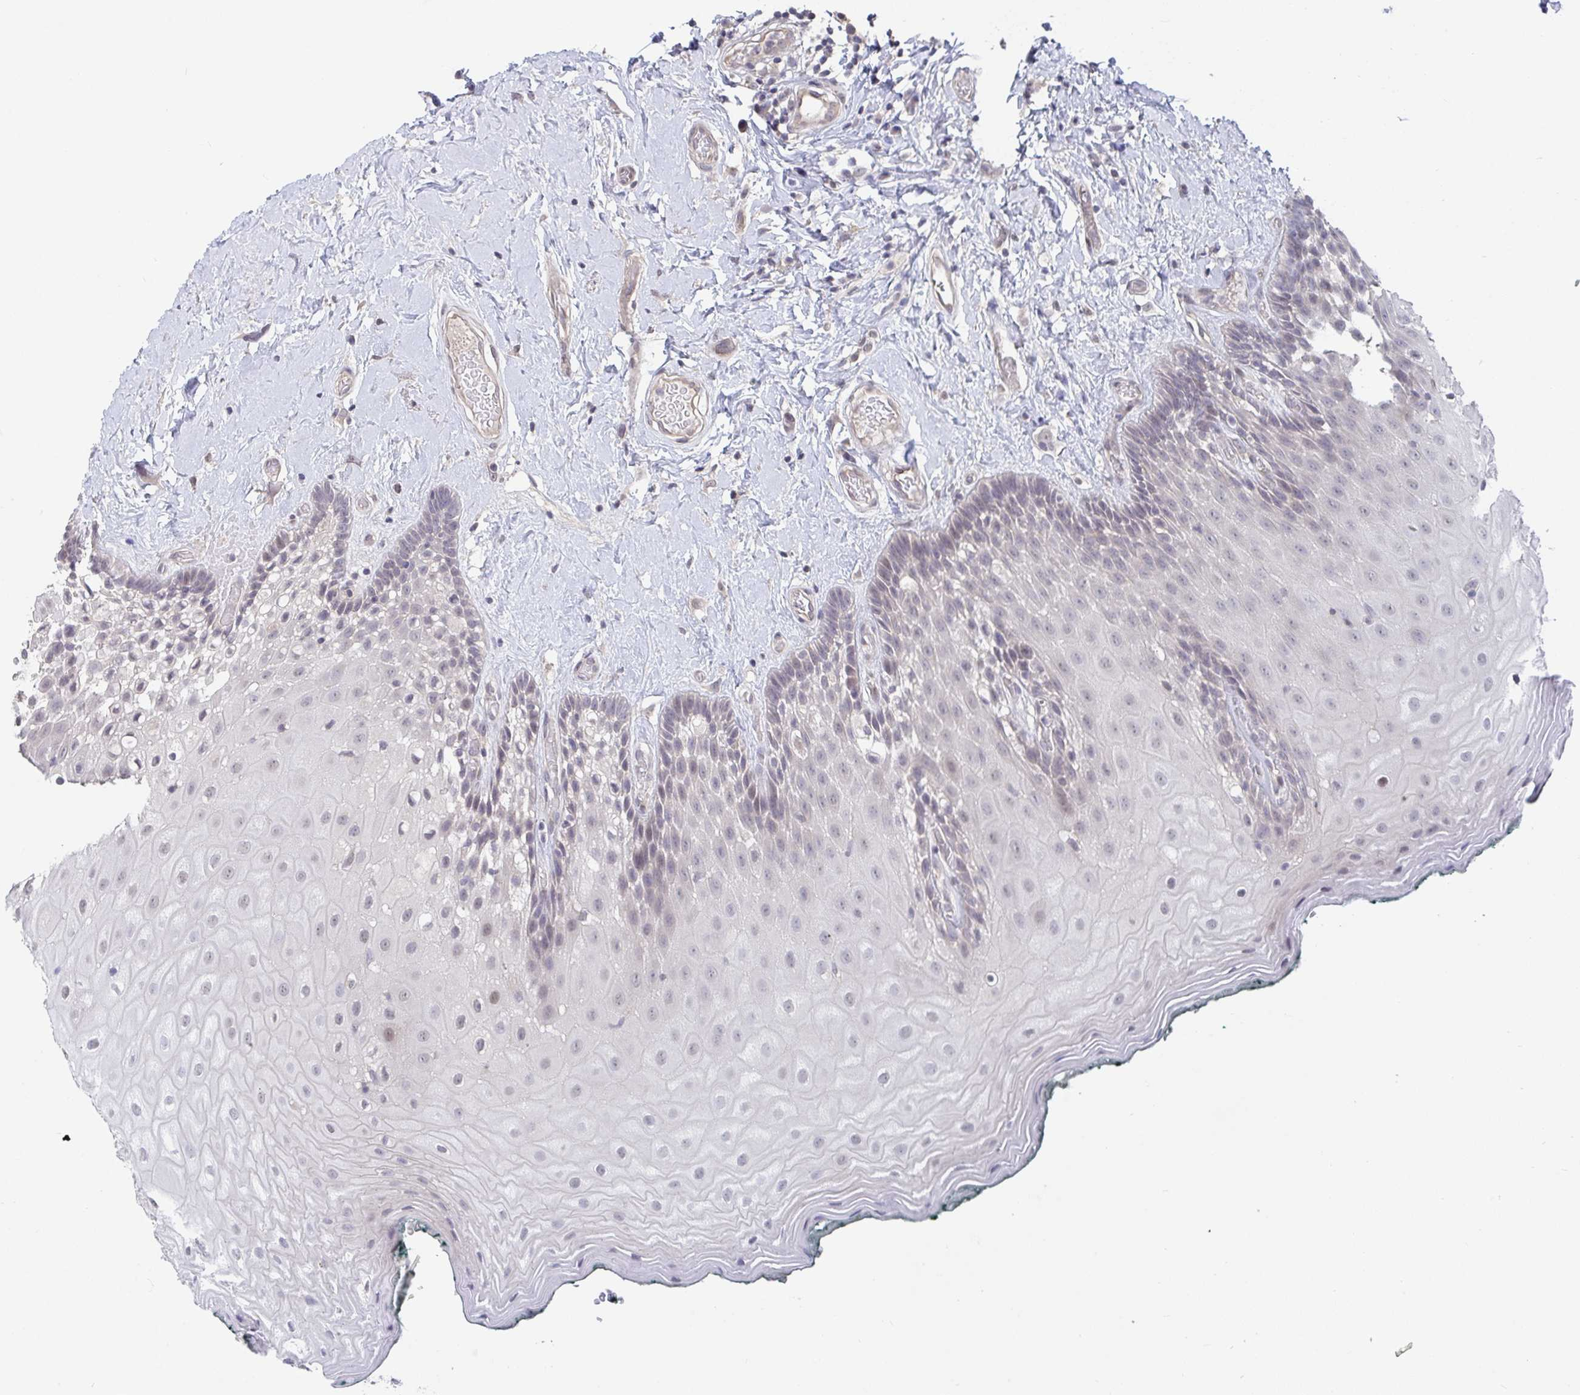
{"staining": {"intensity": "weak", "quantity": "<25%", "location": "nuclear"}, "tissue": "oral mucosa", "cell_type": "Squamous epithelial cells", "image_type": "normal", "snomed": [{"axis": "morphology", "description": "Normal tissue, NOS"}, {"axis": "morphology", "description": "Squamous cell carcinoma, NOS"}, {"axis": "topography", "description": "Oral tissue"}, {"axis": "topography", "description": "Head-Neck"}], "caption": "Immunohistochemistry (IHC) image of normal oral mucosa stained for a protein (brown), which displays no staining in squamous epithelial cells.", "gene": "FAM156A", "patient": {"sex": "male", "age": 64}}